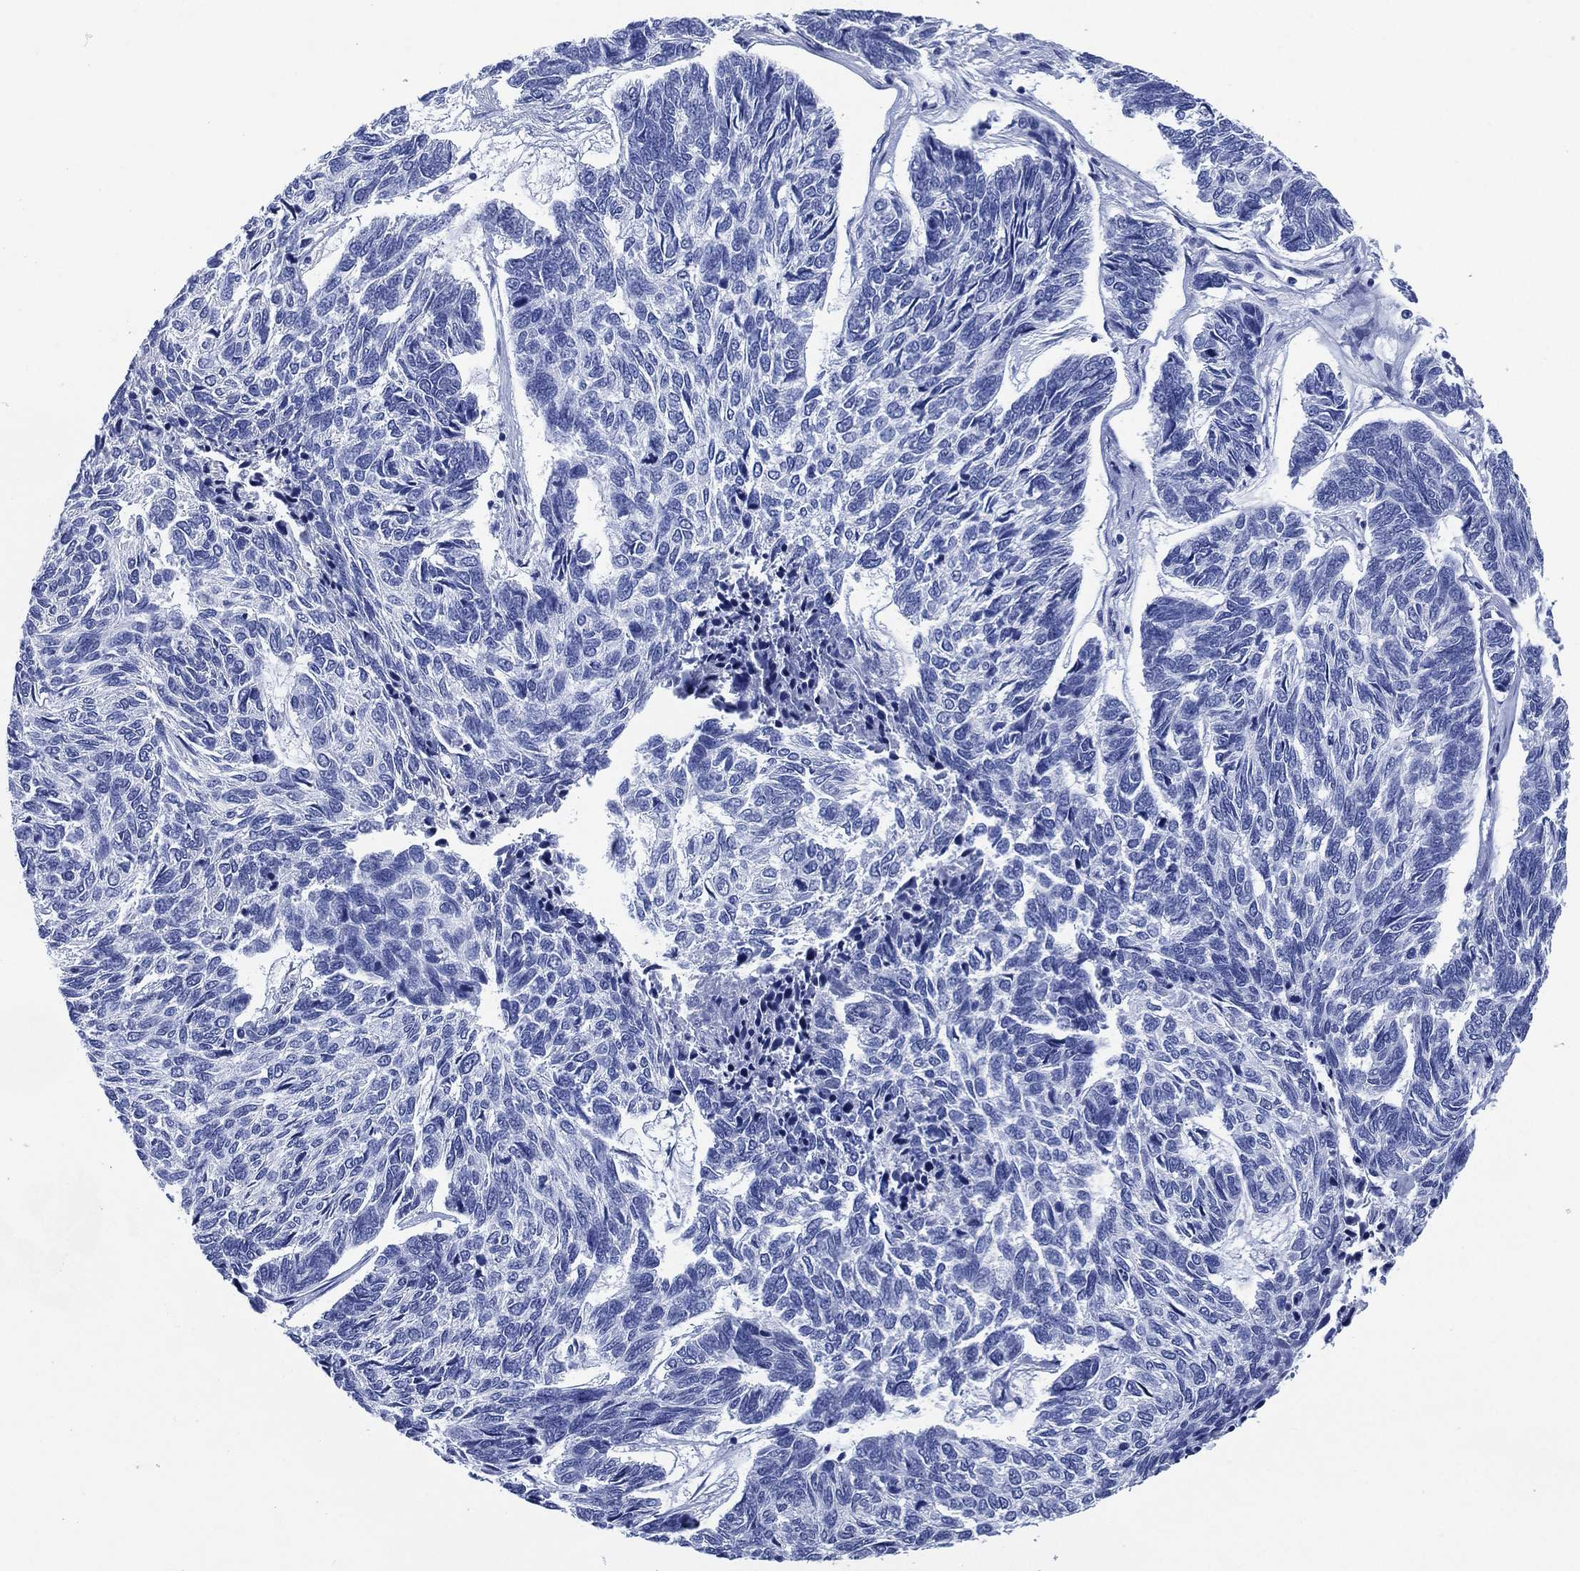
{"staining": {"intensity": "negative", "quantity": "none", "location": "none"}, "tissue": "skin cancer", "cell_type": "Tumor cells", "image_type": "cancer", "snomed": [{"axis": "morphology", "description": "Basal cell carcinoma"}, {"axis": "topography", "description": "Skin"}], "caption": "Photomicrograph shows no significant protein expression in tumor cells of basal cell carcinoma (skin).", "gene": "SIGLECL1", "patient": {"sex": "female", "age": 65}}